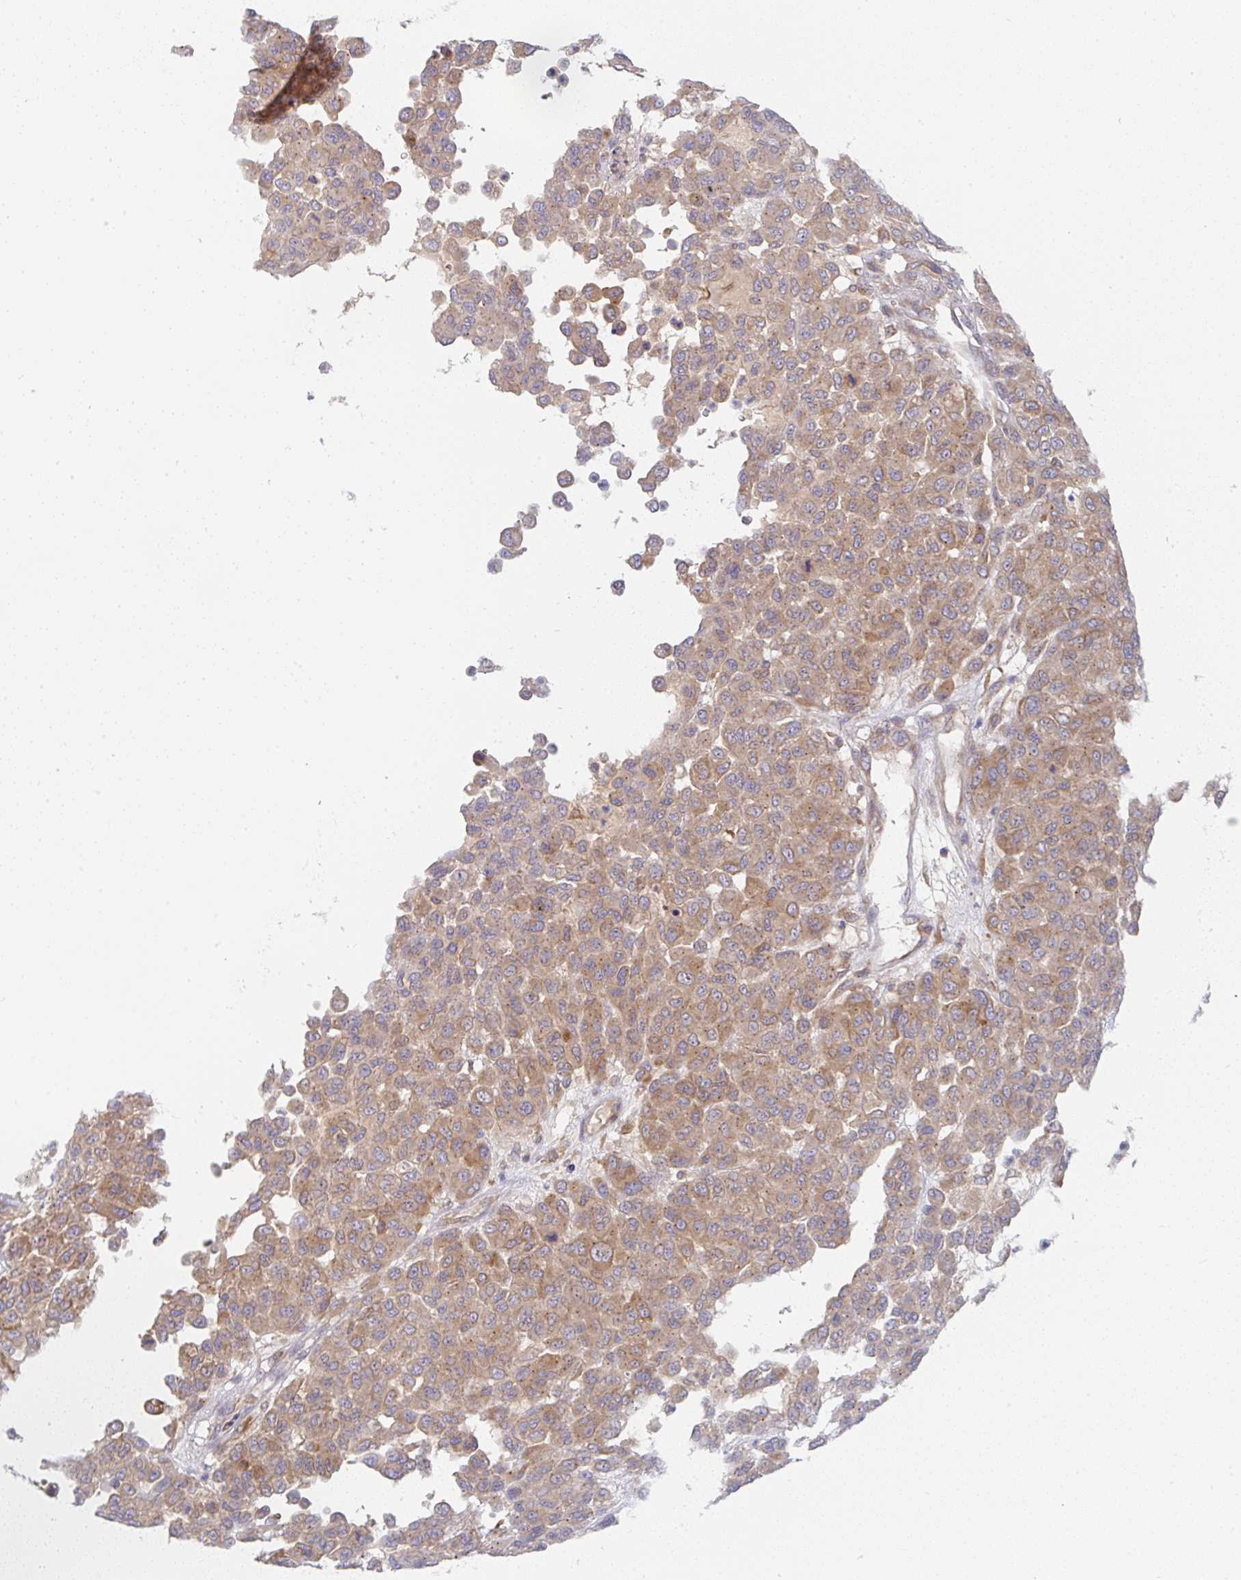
{"staining": {"intensity": "moderate", "quantity": ">75%", "location": "cytoplasmic/membranous"}, "tissue": "melanoma", "cell_type": "Tumor cells", "image_type": "cancer", "snomed": [{"axis": "morphology", "description": "Malignant melanoma, NOS"}, {"axis": "topography", "description": "Skin"}], "caption": "The photomicrograph exhibits staining of malignant melanoma, revealing moderate cytoplasmic/membranous protein staining (brown color) within tumor cells. (DAB IHC with brightfield microscopy, high magnification).", "gene": "DERL2", "patient": {"sex": "male", "age": 62}}